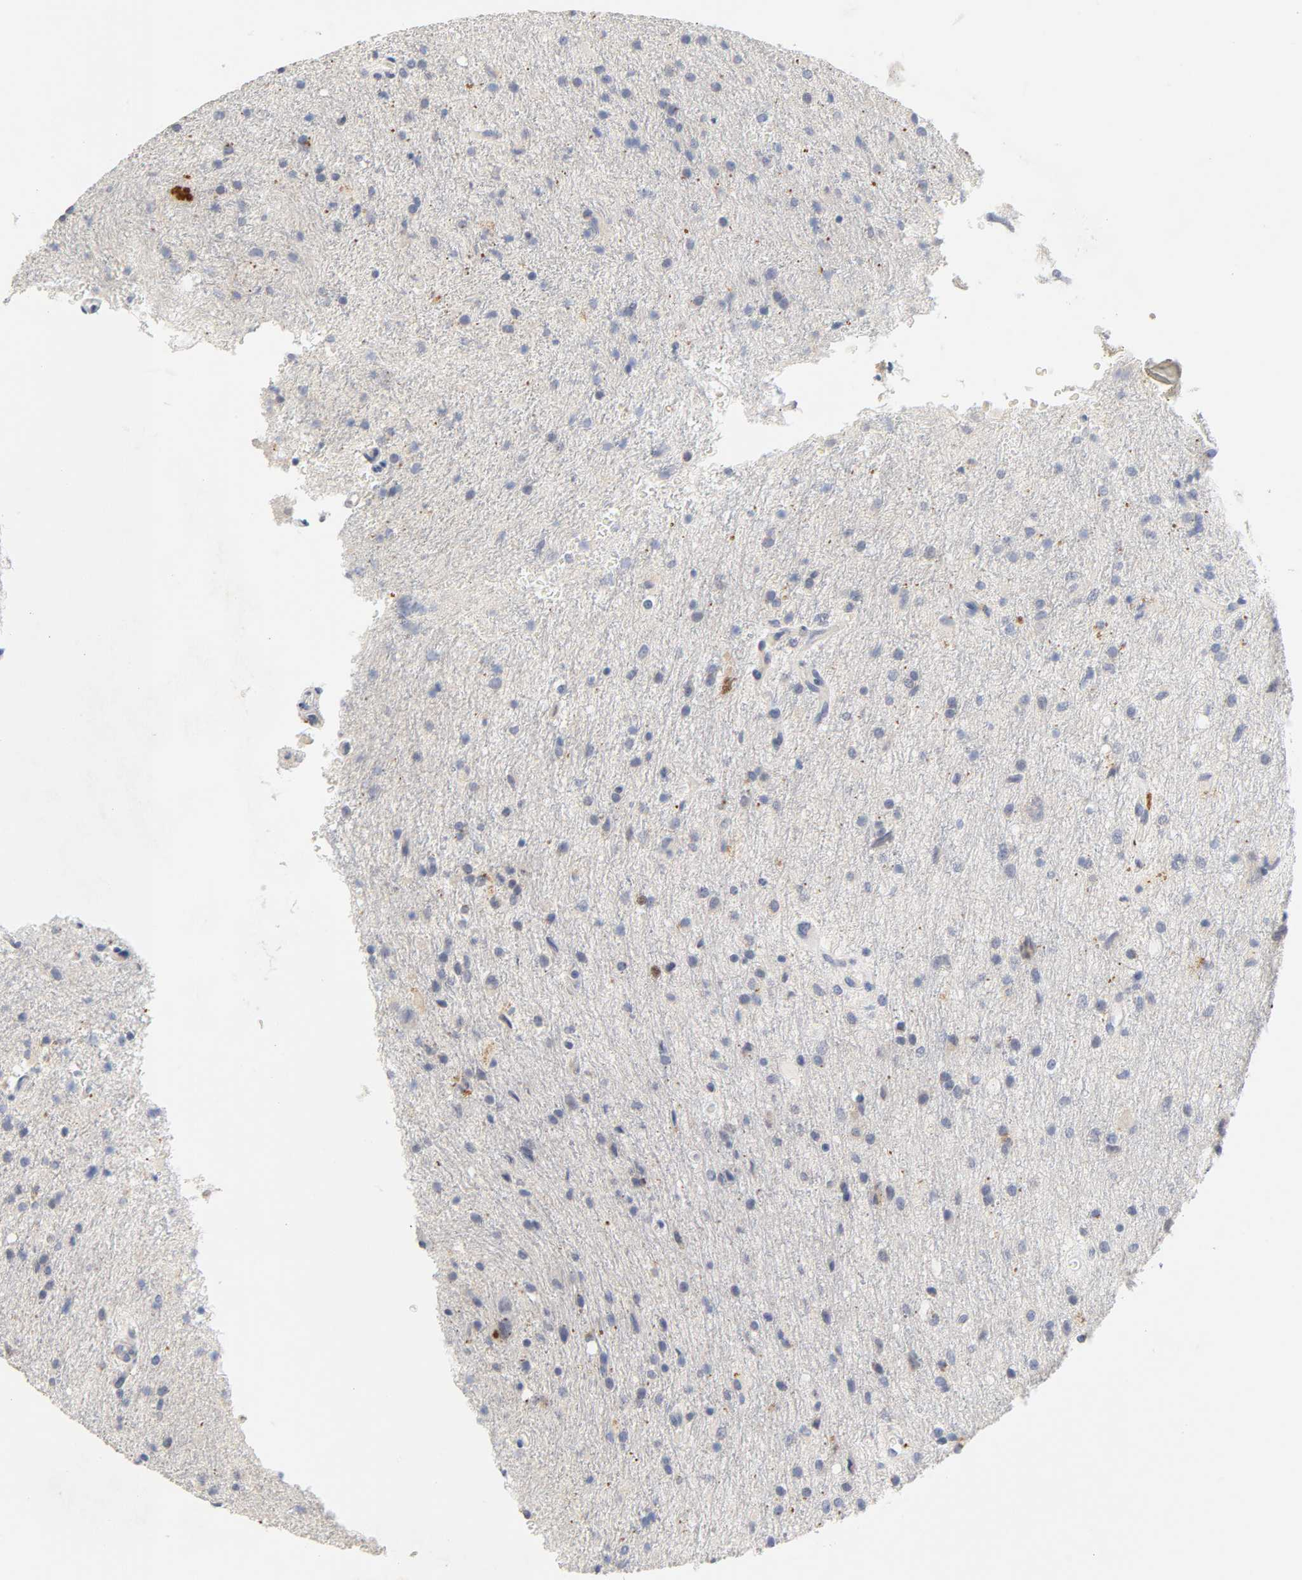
{"staining": {"intensity": "moderate", "quantity": "<25%", "location": "nuclear"}, "tissue": "glioma", "cell_type": "Tumor cells", "image_type": "cancer", "snomed": [{"axis": "morphology", "description": "Normal tissue, NOS"}, {"axis": "morphology", "description": "Glioma, malignant, High grade"}, {"axis": "topography", "description": "Cerebral cortex"}], "caption": "Glioma stained with a protein marker demonstrates moderate staining in tumor cells.", "gene": "BIRC5", "patient": {"sex": "male", "age": 56}}